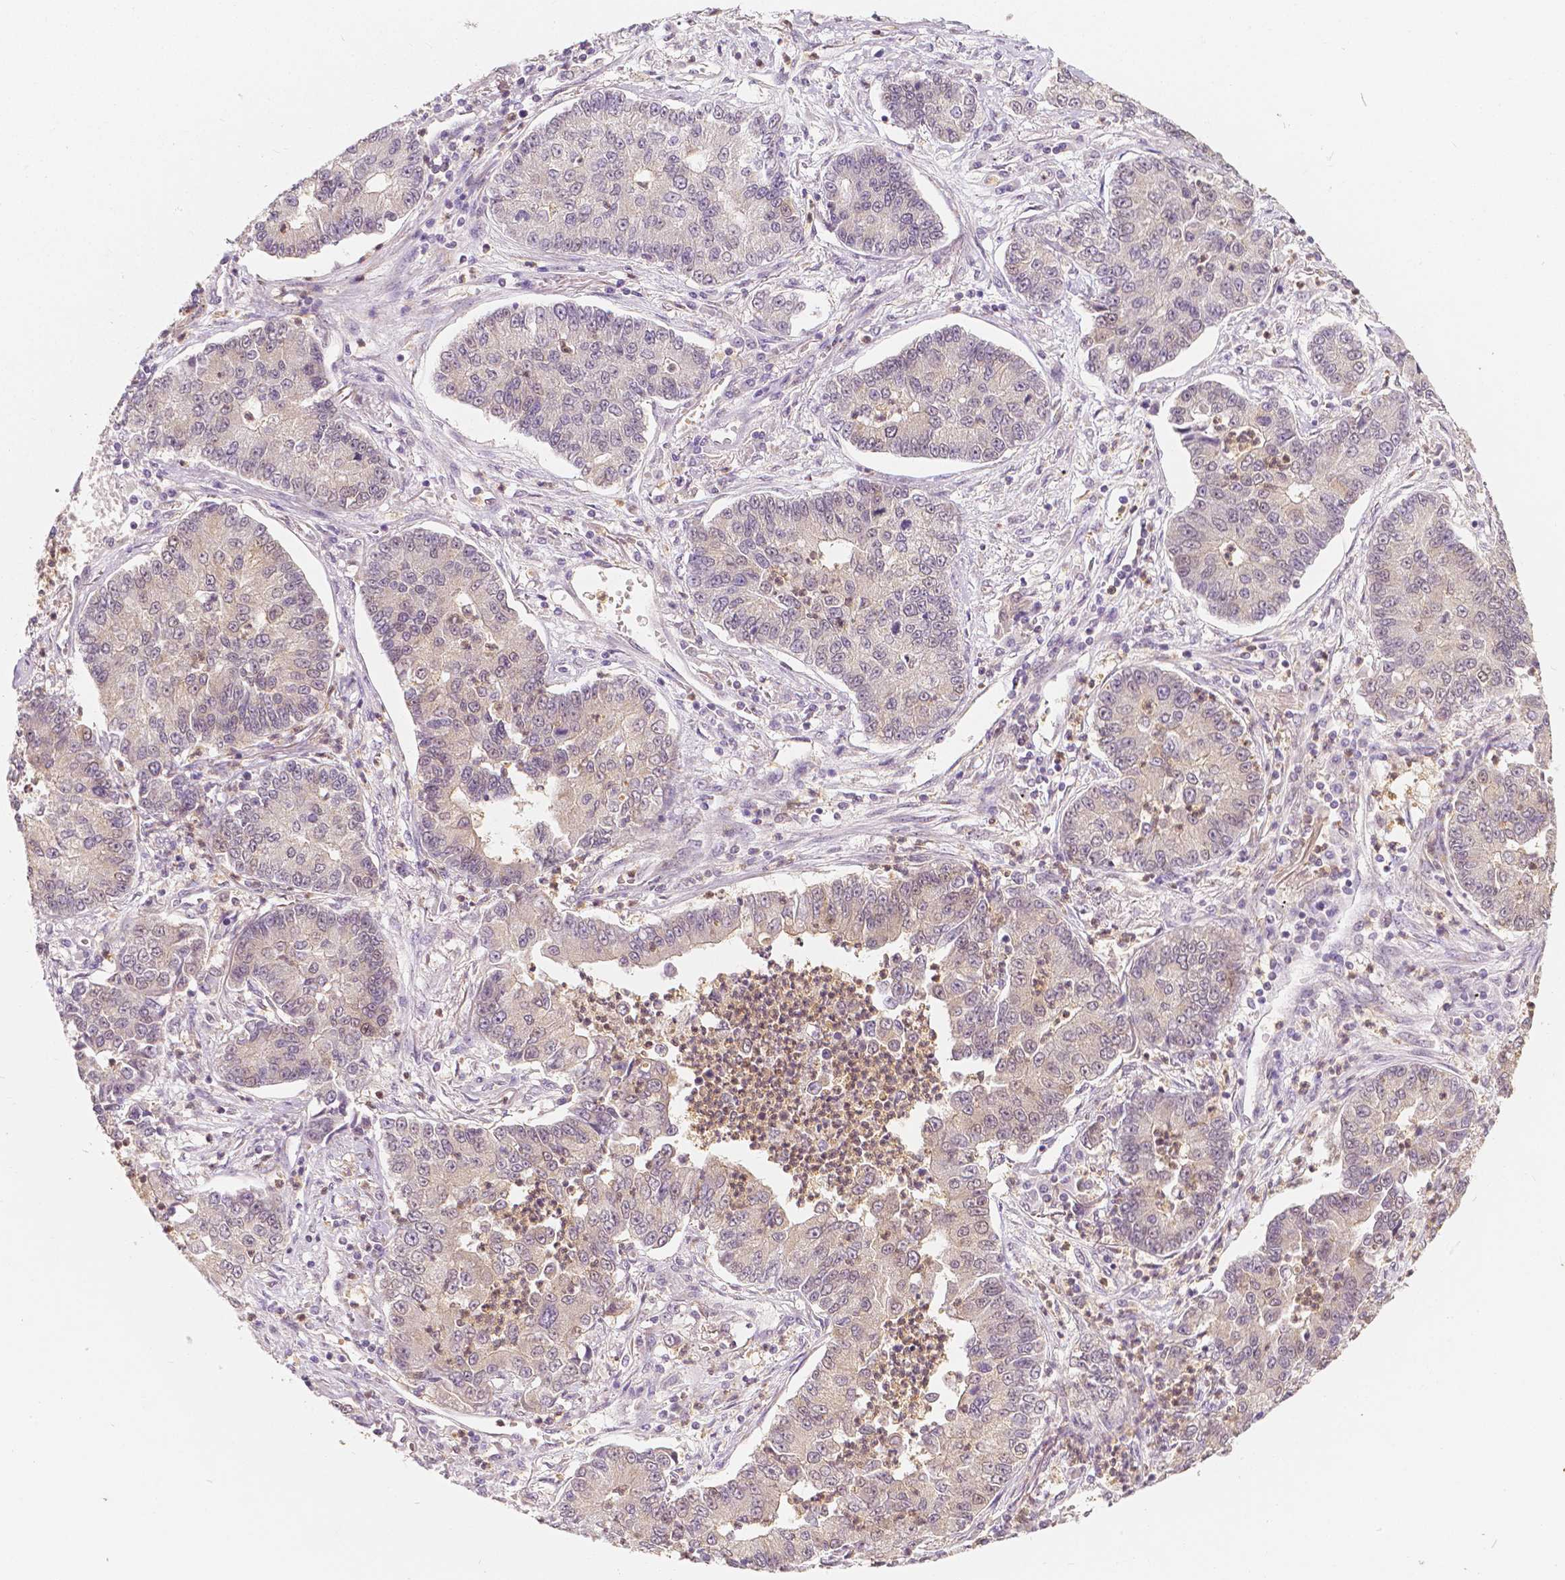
{"staining": {"intensity": "negative", "quantity": "none", "location": "none"}, "tissue": "lung cancer", "cell_type": "Tumor cells", "image_type": "cancer", "snomed": [{"axis": "morphology", "description": "Adenocarcinoma, NOS"}, {"axis": "topography", "description": "Lung"}], "caption": "Immunohistochemistry histopathology image of neoplastic tissue: human adenocarcinoma (lung) stained with DAB (3,3'-diaminobenzidine) displays no significant protein positivity in tumor cells.", "gene": "NAPRT", "patient": {"sex": "female", "age": 57}}